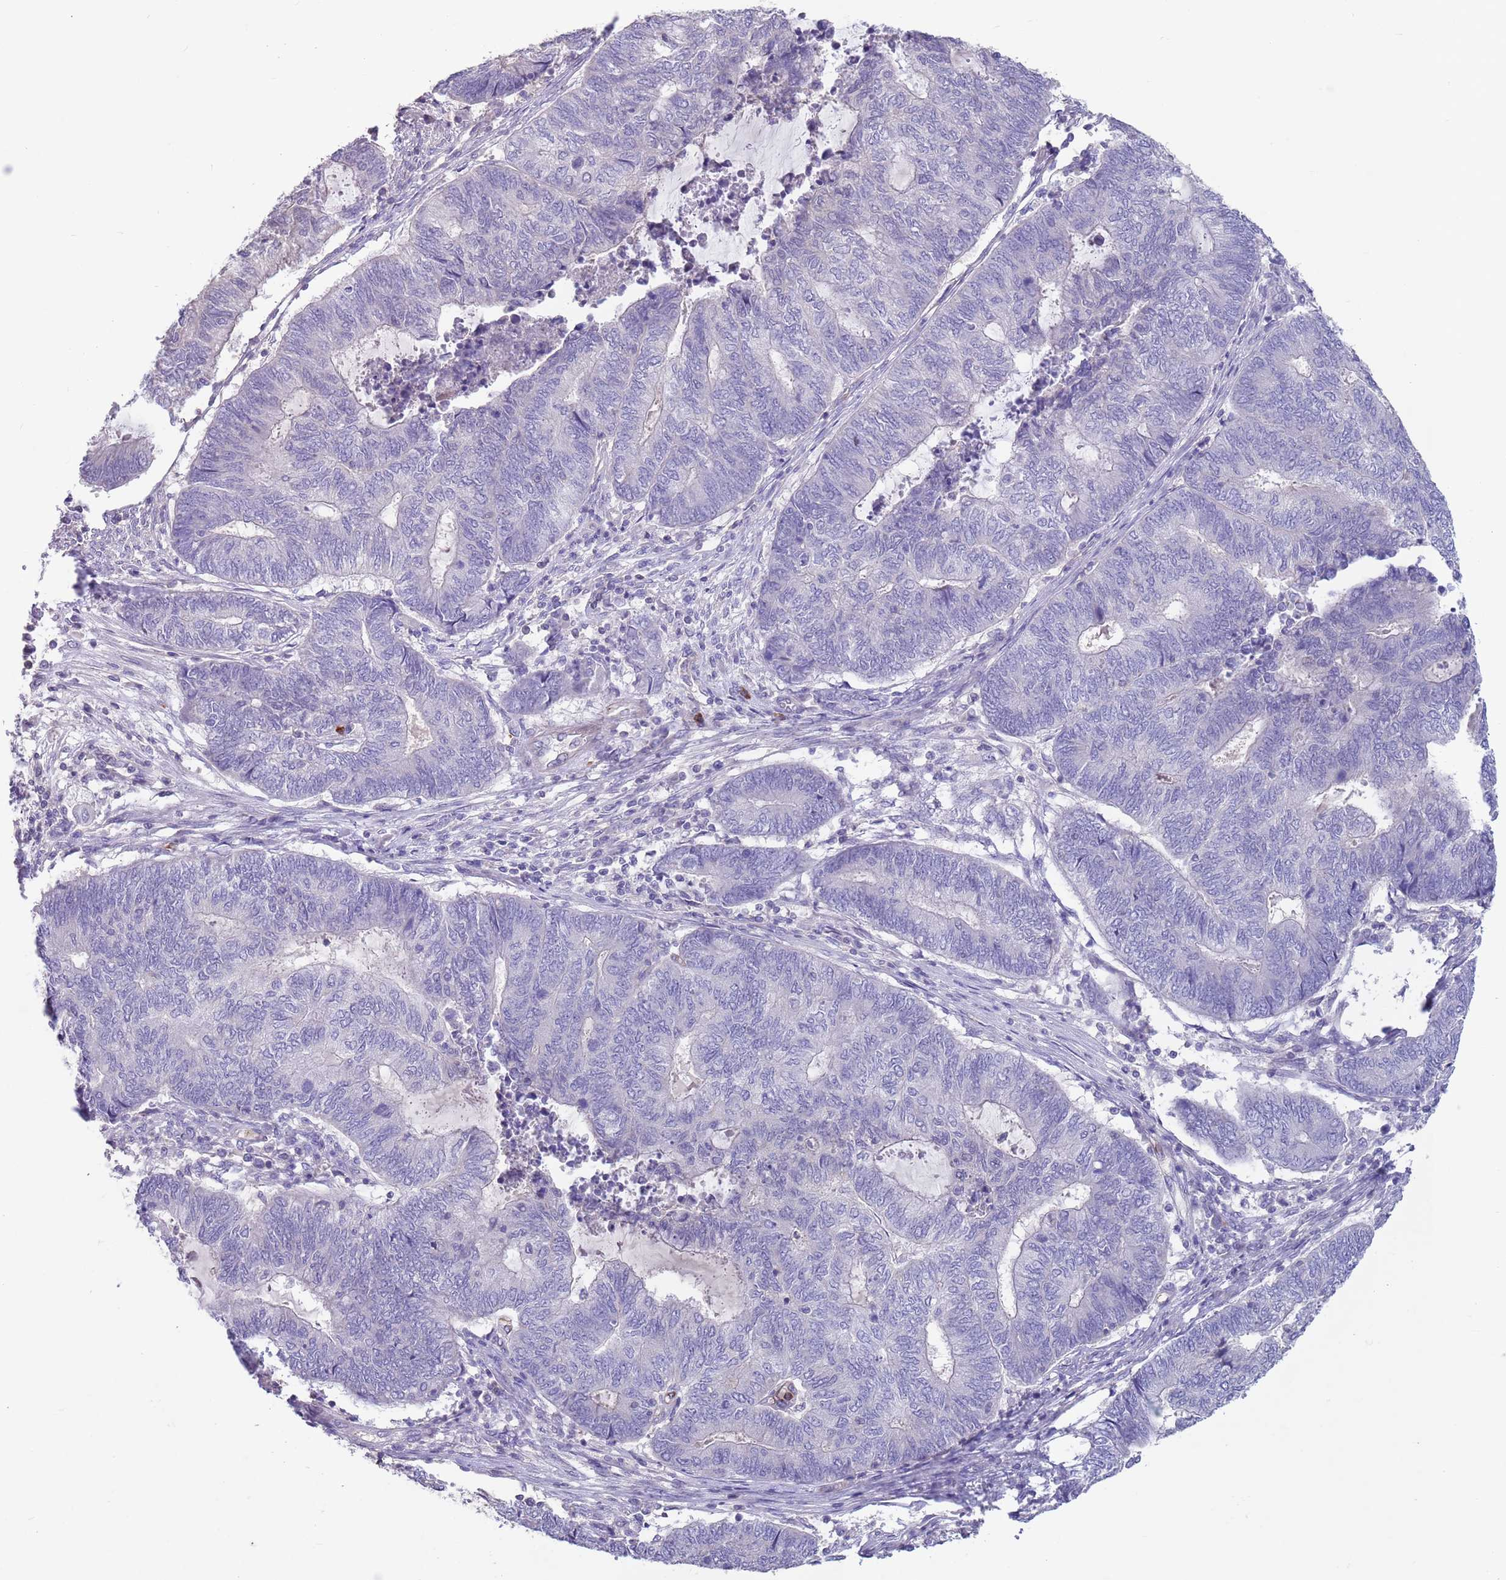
{"staining": {"intensity": "negative", "quantity": "none", "location": "none"}, "tissue": "endometrial cancer", "cell_type": "Tumor cells", "image_type": "cancer", "snomed": [{"axis": "morphology", "description": "Adenocarcinoma, NOS"}, {"axis": "topography", "description": "Uterus"}, {"axis": "topography", "description": "Endometrium"}], "caption": "An immunohistochemistry image of endometrial cancer is shown. There is no staining in tumor cells of endometrial cancer.", "gene": "ZNF14", "patient": {"sex": "female", "age": 70}}